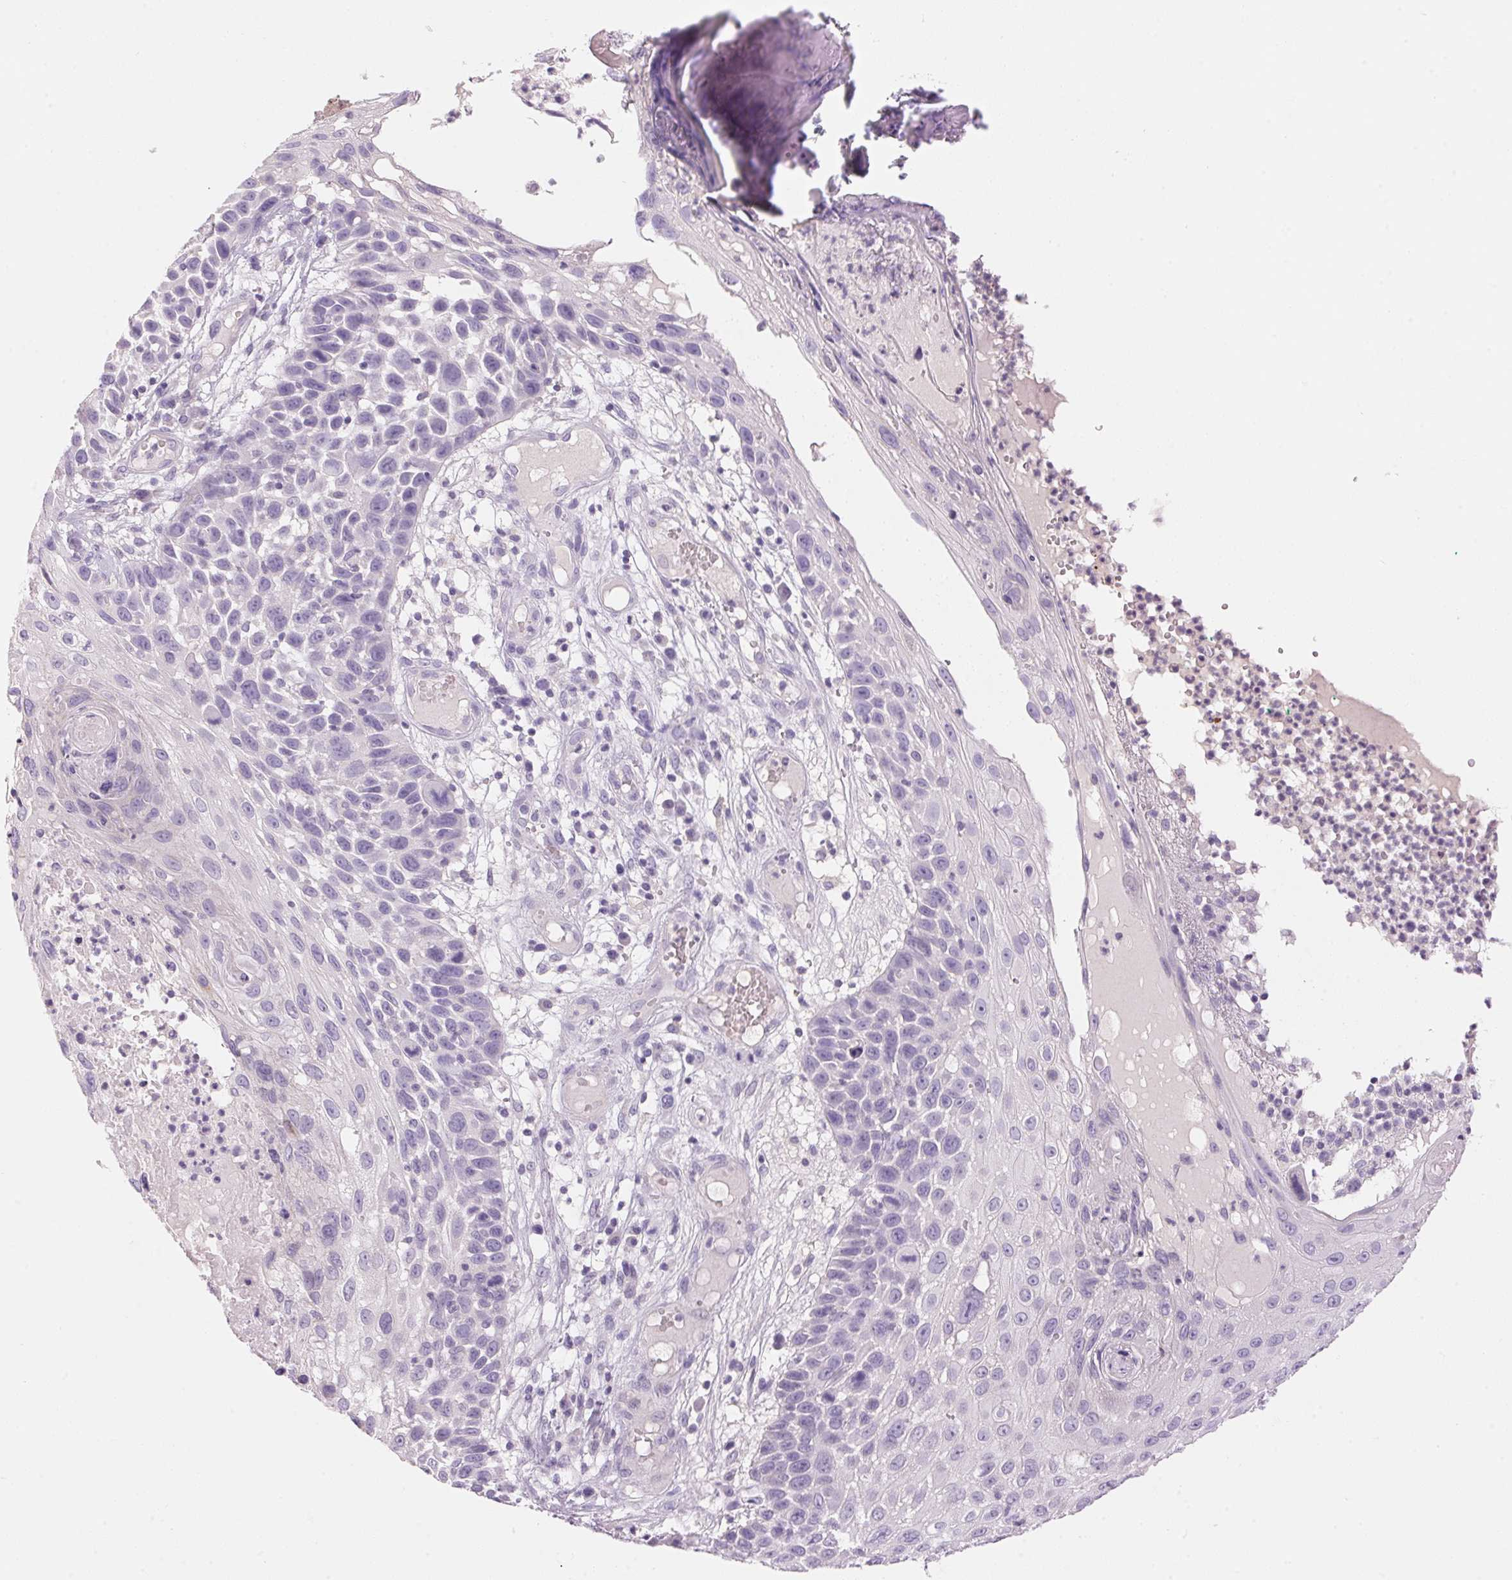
{"staining": {"intensity": "negative", "quantity": "none", "location": "none"}, "tissue": "skin cancer", "cell_type": "Tumor cells", "image_type": "cancer", "snomed": [{"axis": "morphology", "description": "Squamous cell carcinoma, NOS"}, {"axis": "topography", "description": "Skin"}], "caption": "This is an immunohistochemistry image of human skin cancer (squamous cell carcinoma). There is no expression in tumor cells.", "gene": "HSD17B2", "patient": {"sex": "male", "age": 92}}